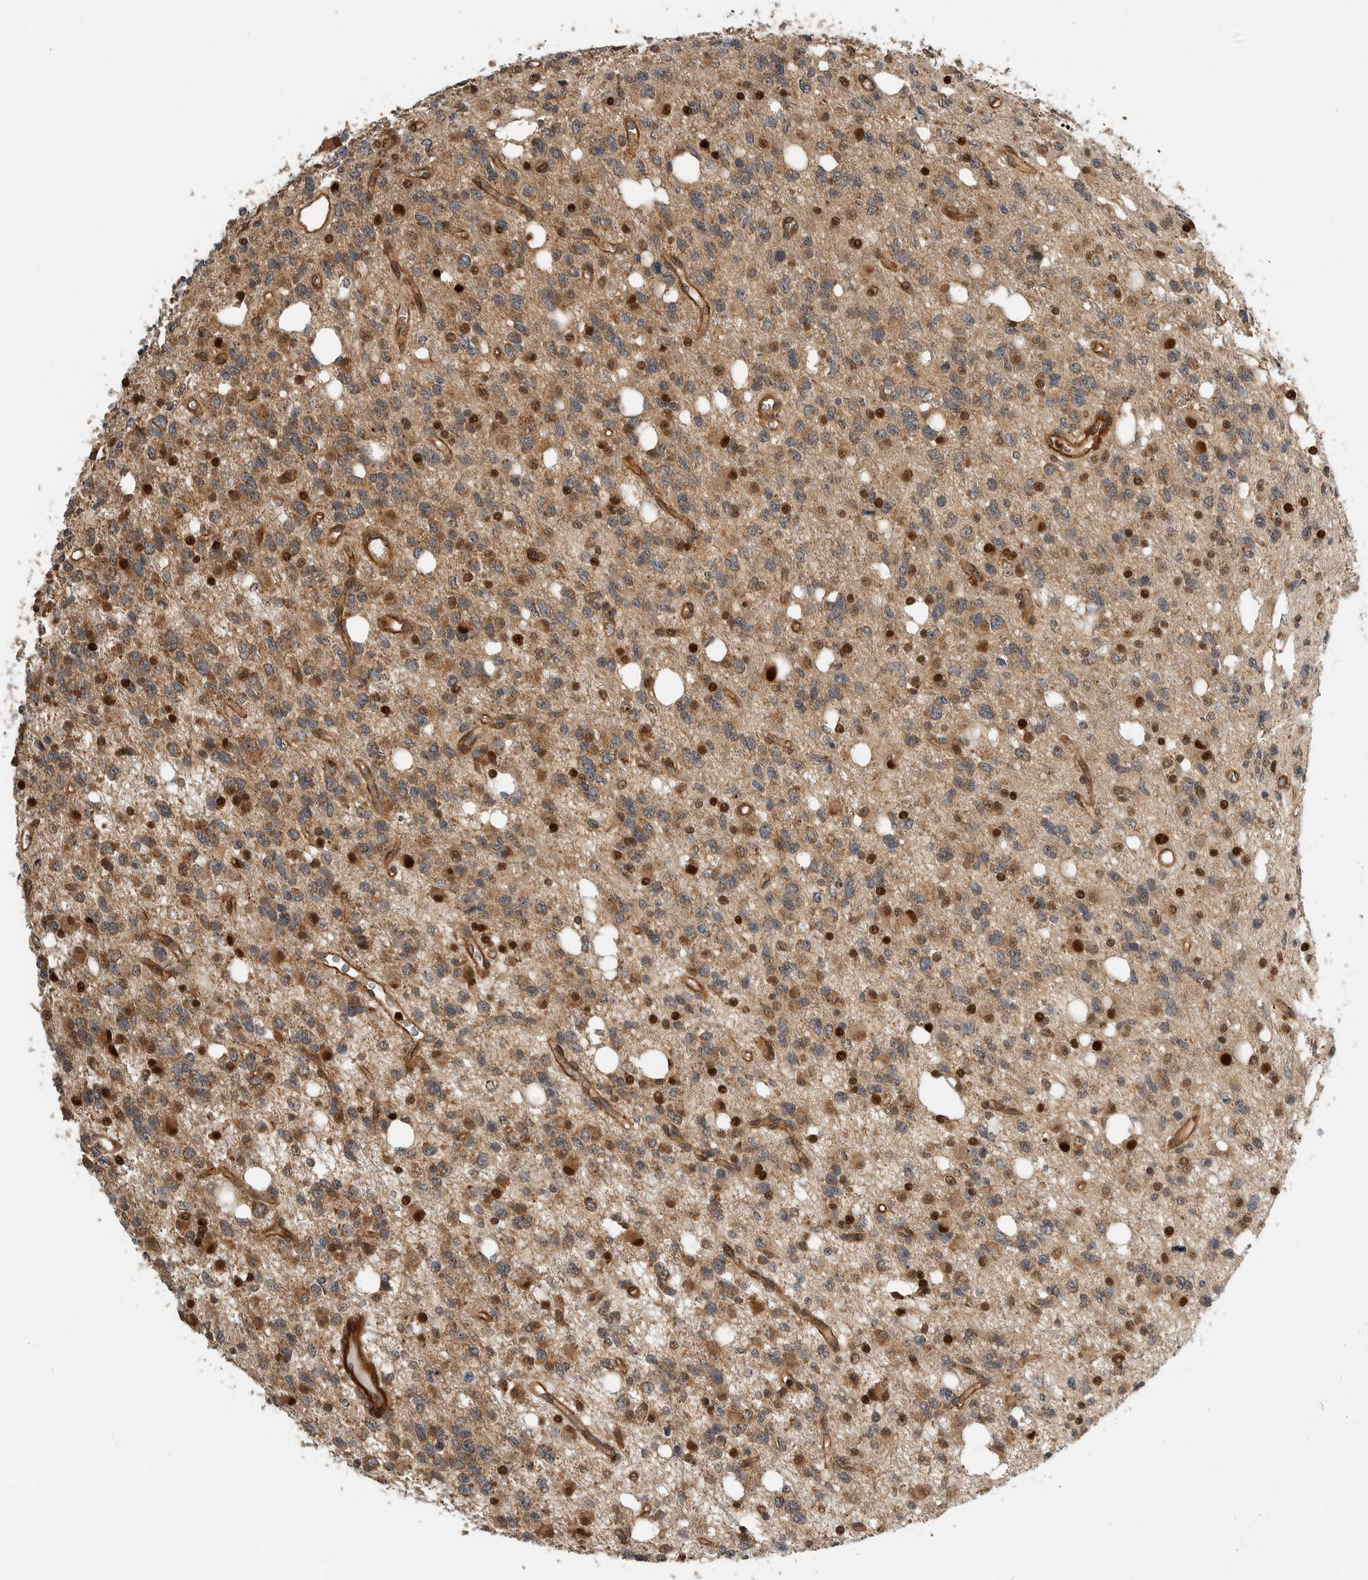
{"staining": {"intensity": "strong", "quantity": "25%-75%", "location": "cytoplasmic/membranous,nuclear"}, "tissue": "glioma", "cell_type": "Tumor cells", "image_type": "cancer", "snomed": [{"axis": "morphology", "description": "Glioma, malignant, High grade"}, {"axis": "topography", "description": "Brain"}], "caption": "Approximately 25%-75% of tumor cells in human malignant glioma (high-grade) show strong cytoplasmic/membranous and nuclear protein expression as visualized by brown immunohistochemical staining.", "gene": "STRAP", "patient": {"sex": "female", "age": 62}}